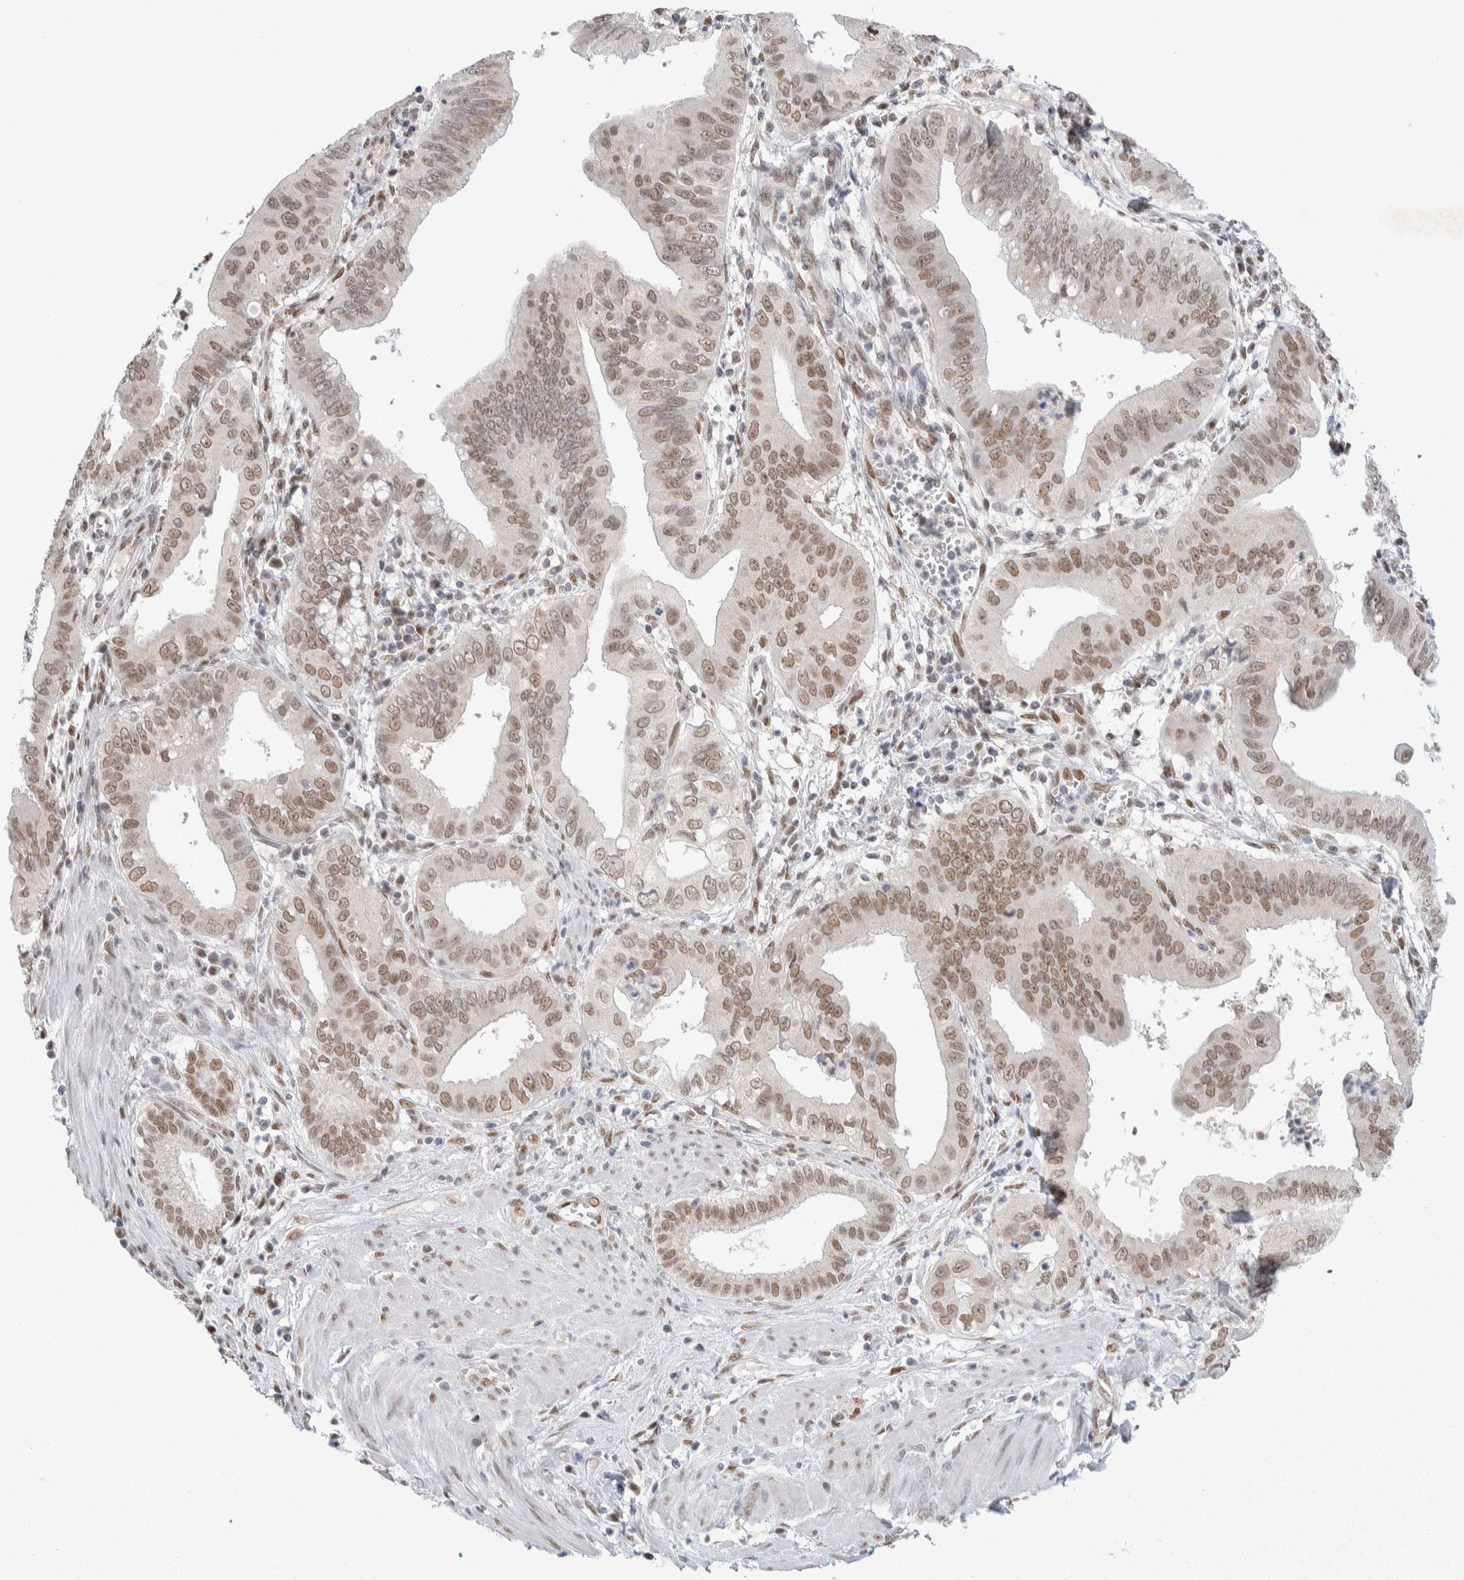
{"staining": {"intensity": "moderate", "quantity": ">75%", "location": "nuclear"}, "tissue": "pancreatic cancer", "cell_type": "Tumor cells", "image_type": "cancer", "snomed": [{"axis": "morphology", "description": "Normal tissue, NOS"}, {"axis": "topography", "description": "Lymph node"}], "caption": "A brown stain labels moderate nuclear staining of a protein in human pancreatic cancer tumor cells.", "gene": "PRMT1", "patient": {"sex": "male", "age": 50}}